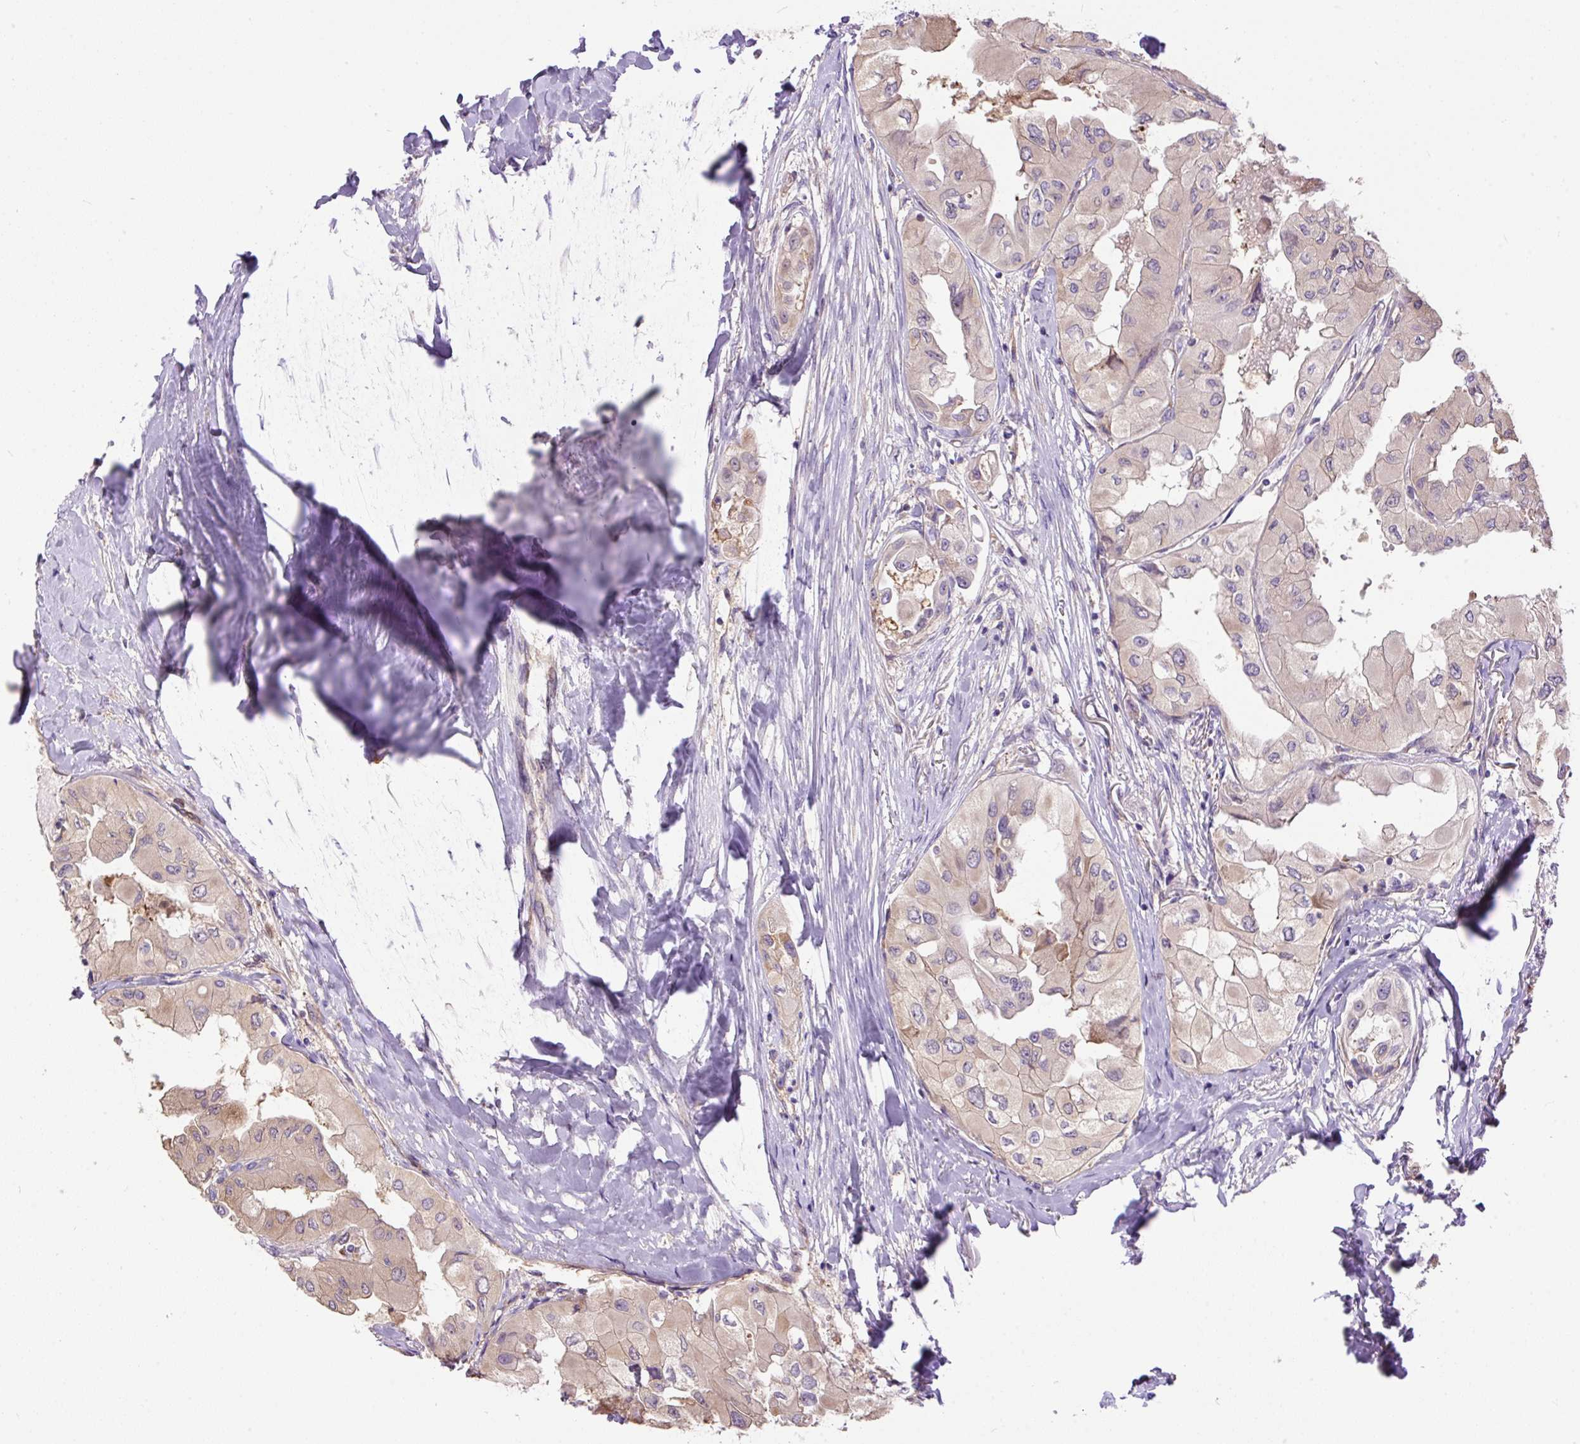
{"staining": {"intensity": "weak", "quantity": "<25%", "location": "cytoplasmic/membranous"}, "tissue": "thyroid cancer", "cell_type": "Tumor cells", "image_type": "cancer", "snomed": [{"axis": "morphology", "description": "Normal tissue, NOS"}, {"axis": "morphology", "description": "Papillary adenocarcinoma, NOS"}, {"axis": "topography", "description": "Thyroid gland"}], "caption": "The IHC photomicrograph has no significant staining in tumor cells of papillary adenocarcinoma (thyroid) tissue.", "gene": "PPME1", "patient": {"sex": "female", "age": 59}}